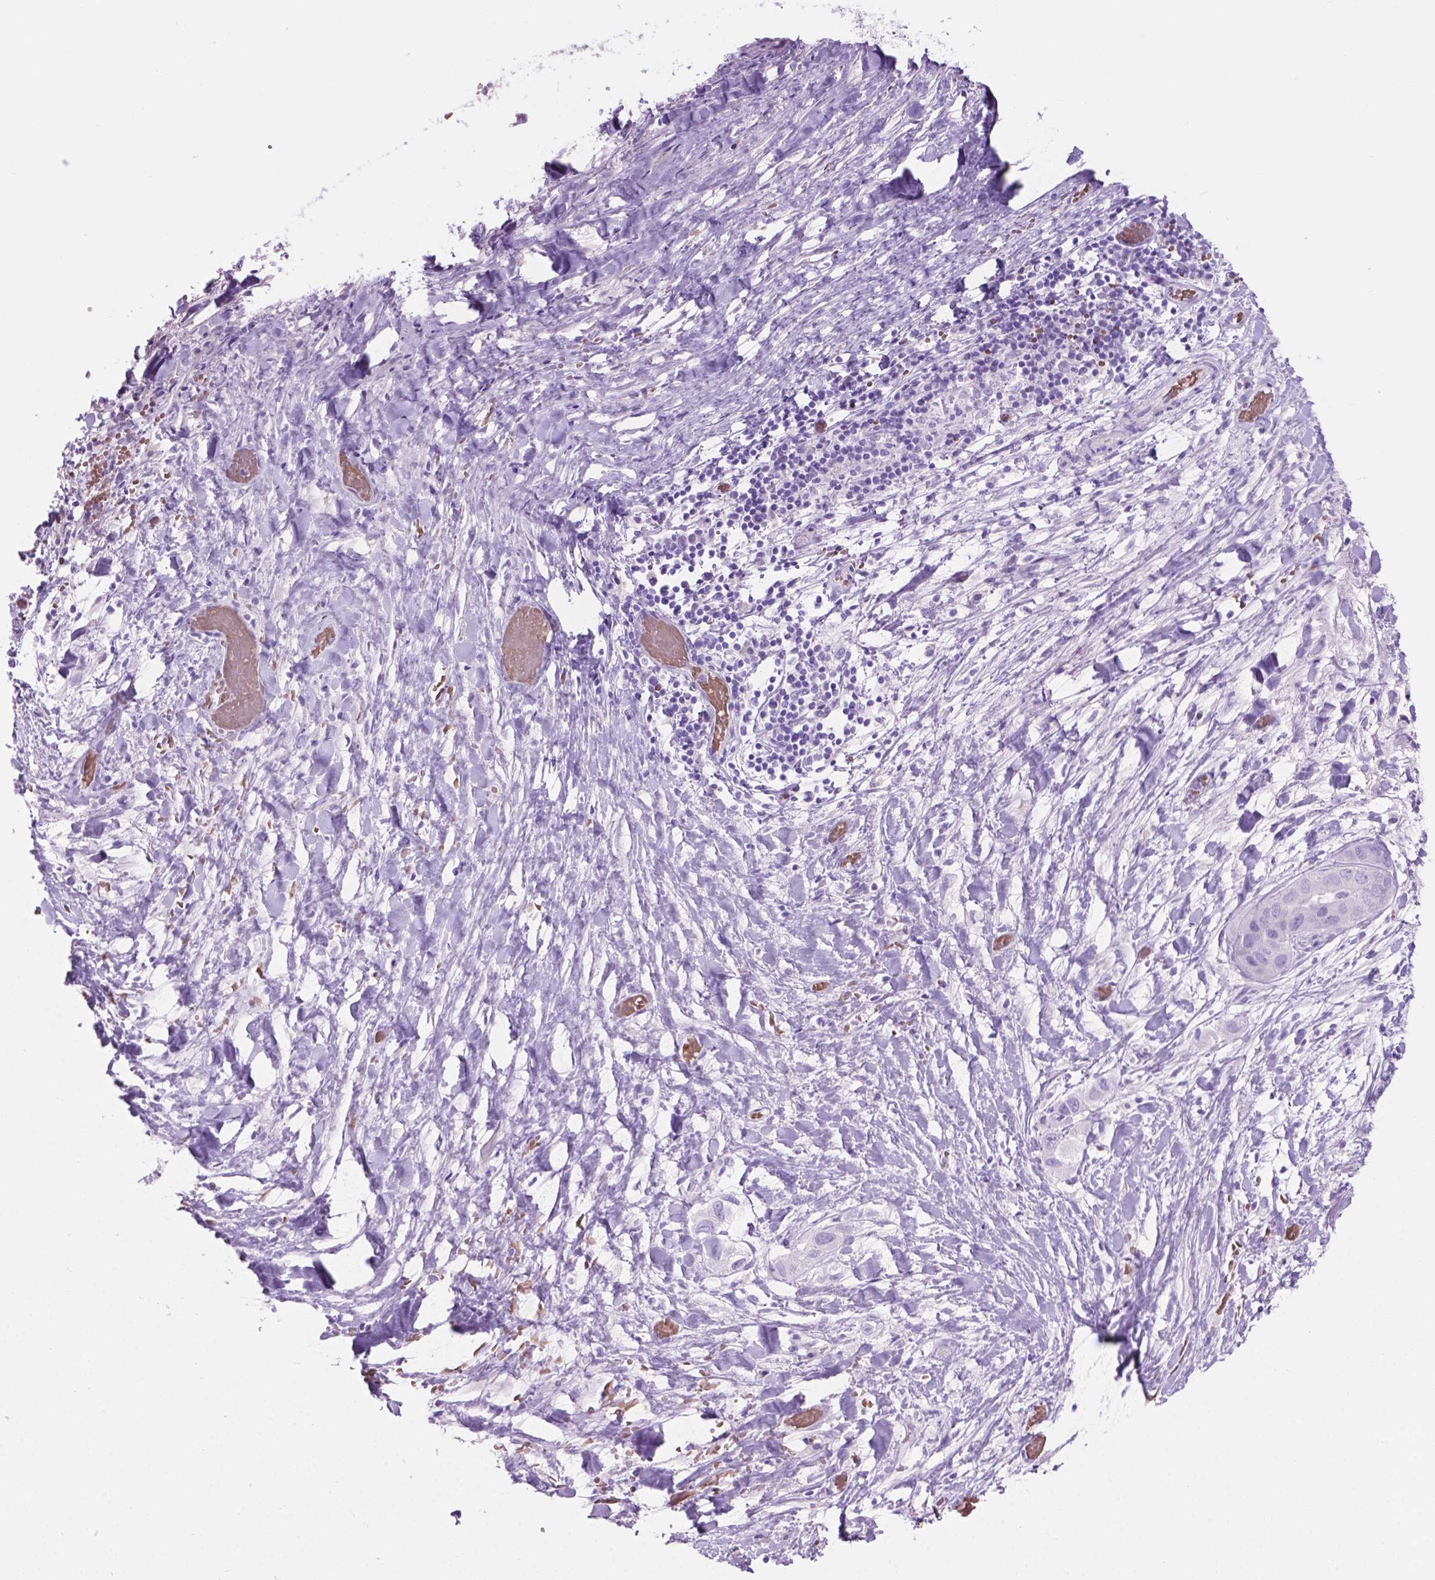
{"staining": {"intensity": "negative", "quantity": "none", "location": "none"}, "tissue": "liver cancer", "cell_type": "Tumor cells", "image_type": "cancer", "snomed": [{"axis": "morphology", "description": "Cholangiocarcinoma"}, {"axis": "topography", "description": "Liver"}], "caption": "IHC of liver cancer reveals no staining in tumor cells.", "gene": "GRIN2B", "patient": {"sex": "female", "age": 52}}